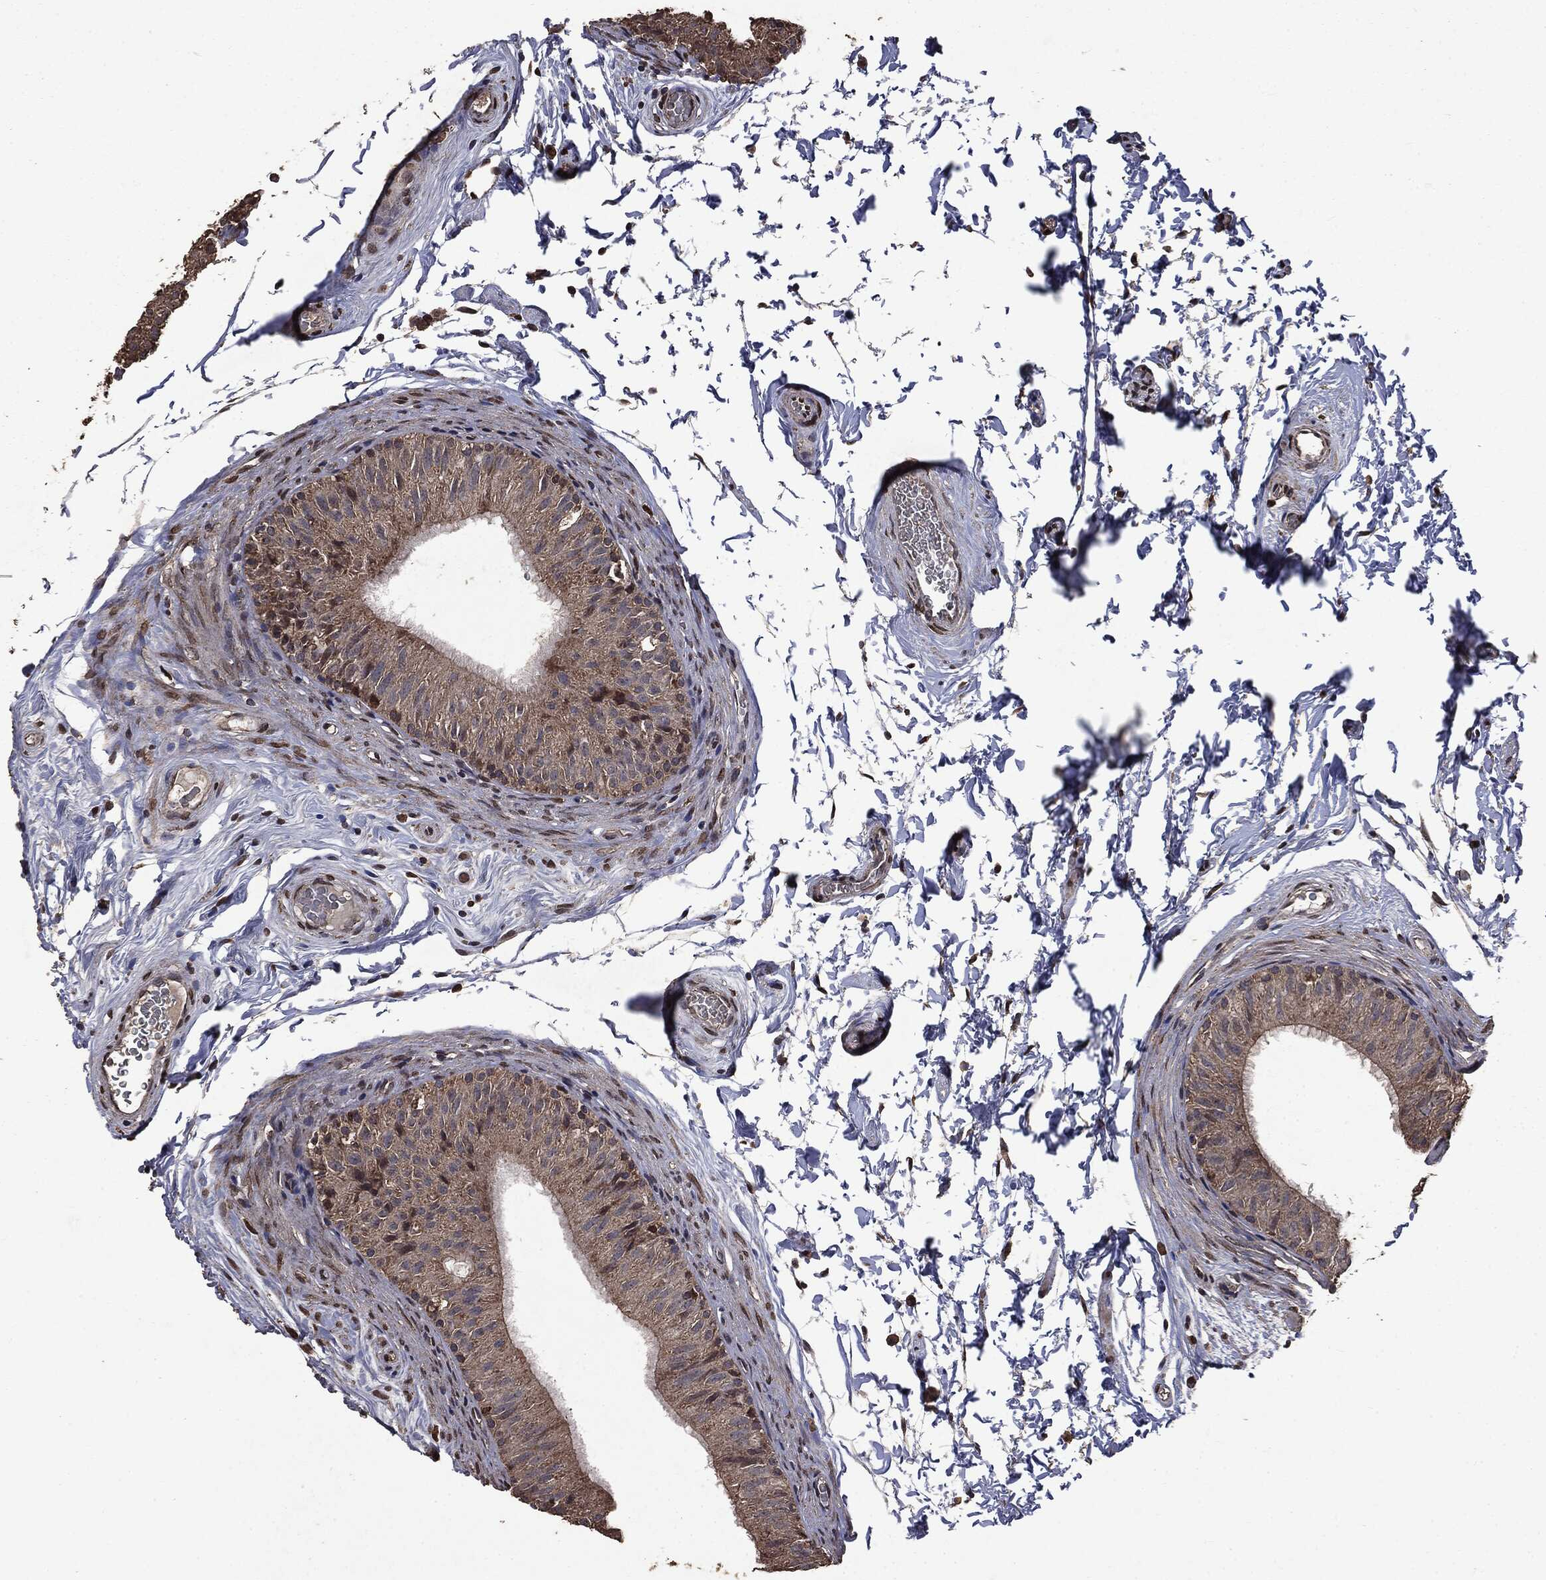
{"staining": {"intensity": "moderate", "quantity": "<25%", "location": "cytoplasmic/membranous"}, "tissue": "epididymis", "cell_type": "Glandular cells", "image_type": "normal", "snomed": [{"axis": "morphology", "description": "Normal tissue, NOS"}, {"axis": "topography", "description": "Epididymis"}], "caption": "This is an image of immunohistochemistry (IHC) staining of normal epididymis, which shows moderate positivity in the cytoplasmic/membranous of glandular cells.", "gene": "PPP6R2", "patient": {"sex": "male", "age": 34}}